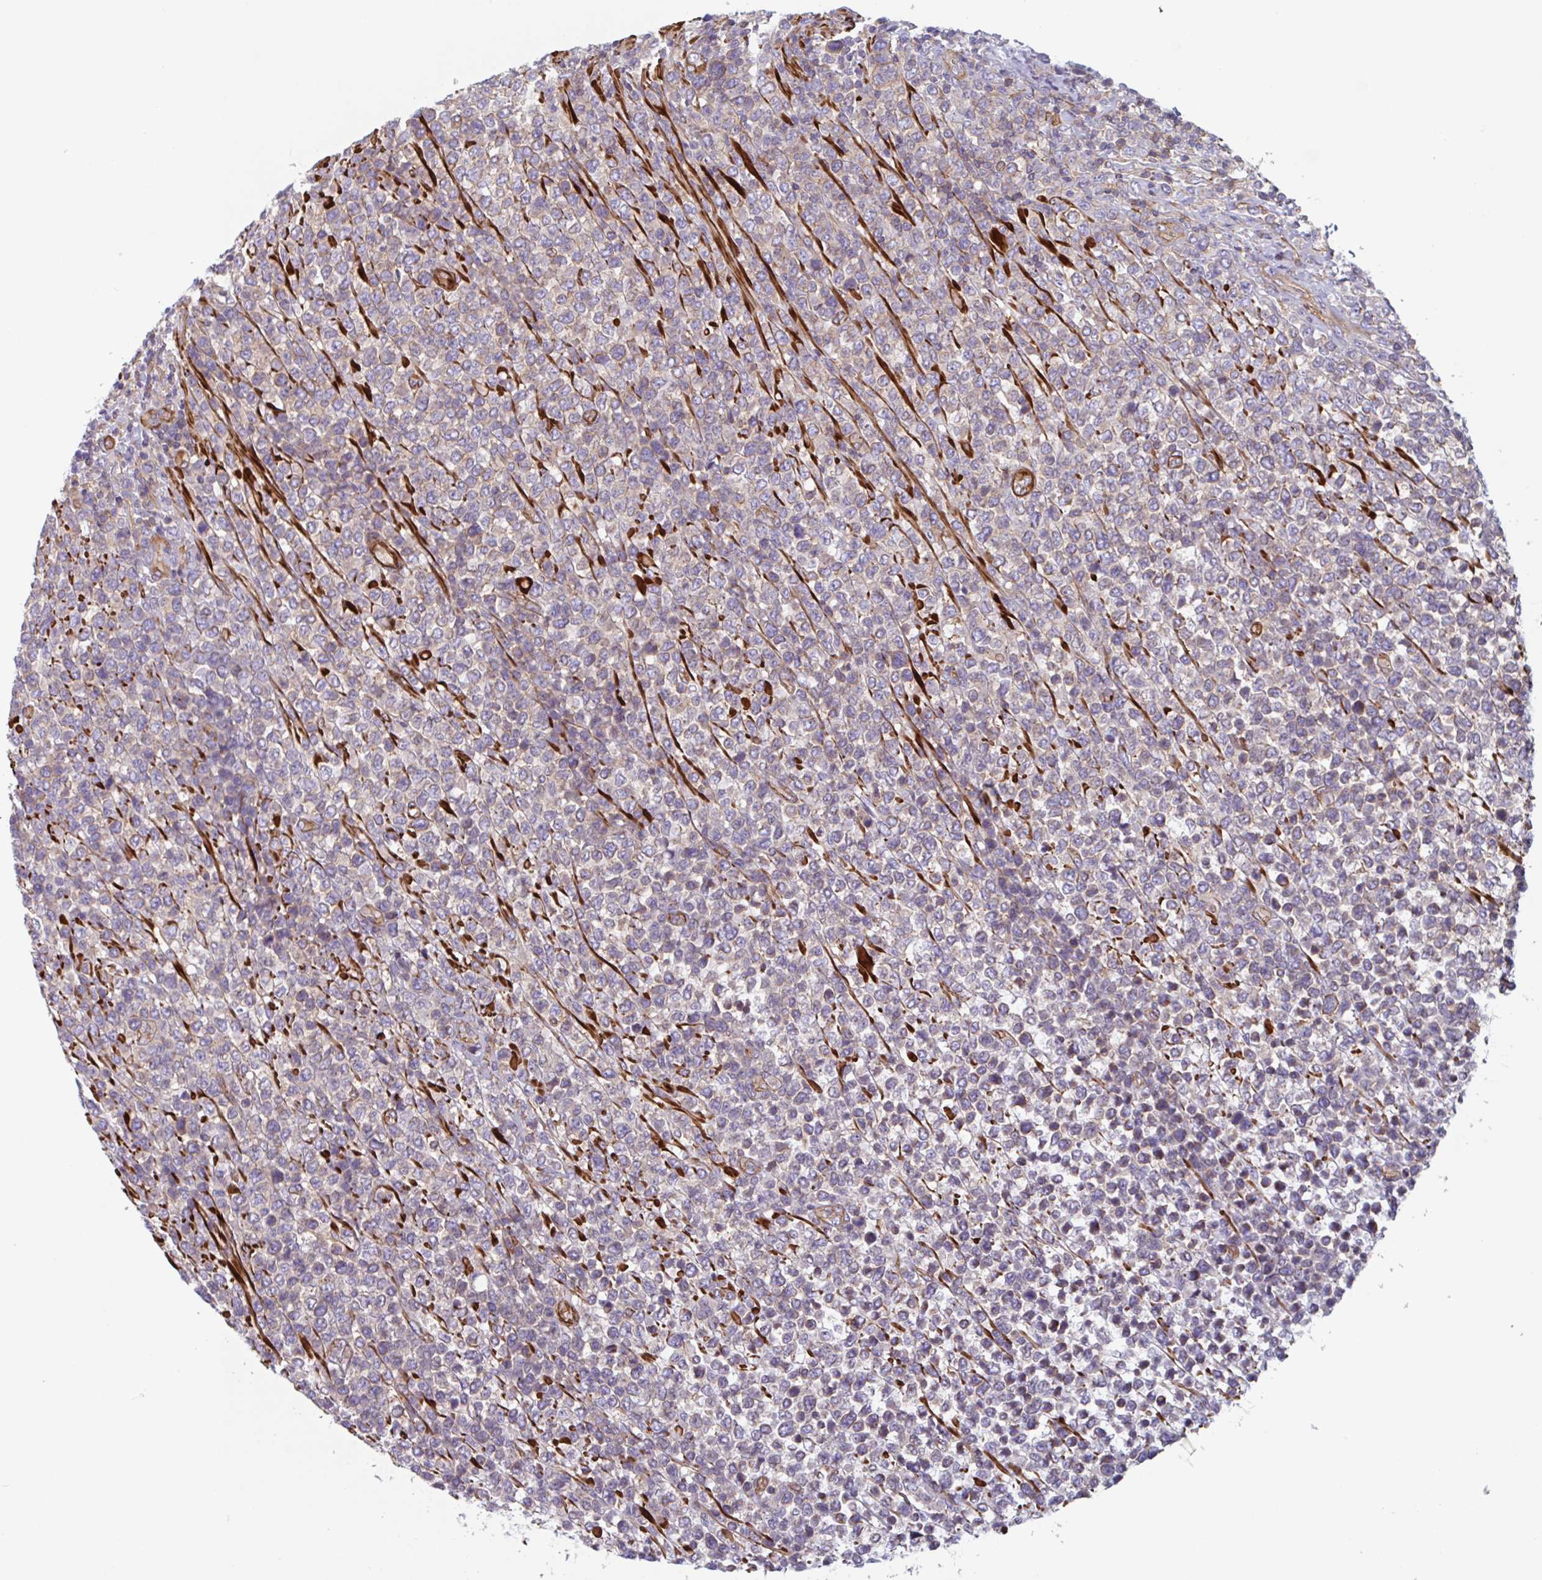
{"staining": {"intensity": "weak", "quantity": "<25%", "location": "cytoplasmic/membranous"}, "tissue": "lymphoma", "cell_type": "Tumor cells", "image_type": "cancer", "snomed": [{"axis": "morphology", "description": "Malignant lymphoma, non-Hodgkin's type, High grade"}, {"axis": "topography", "description": "Soft tissue"}], "caption": "The photomicrograph demonstrates no significant expression in tumor cells of high-grade malignant lymphoma, non-Hodgkin's type.", "gene": "SHISA7", "patient": {"sex": "female", "age": 56}}